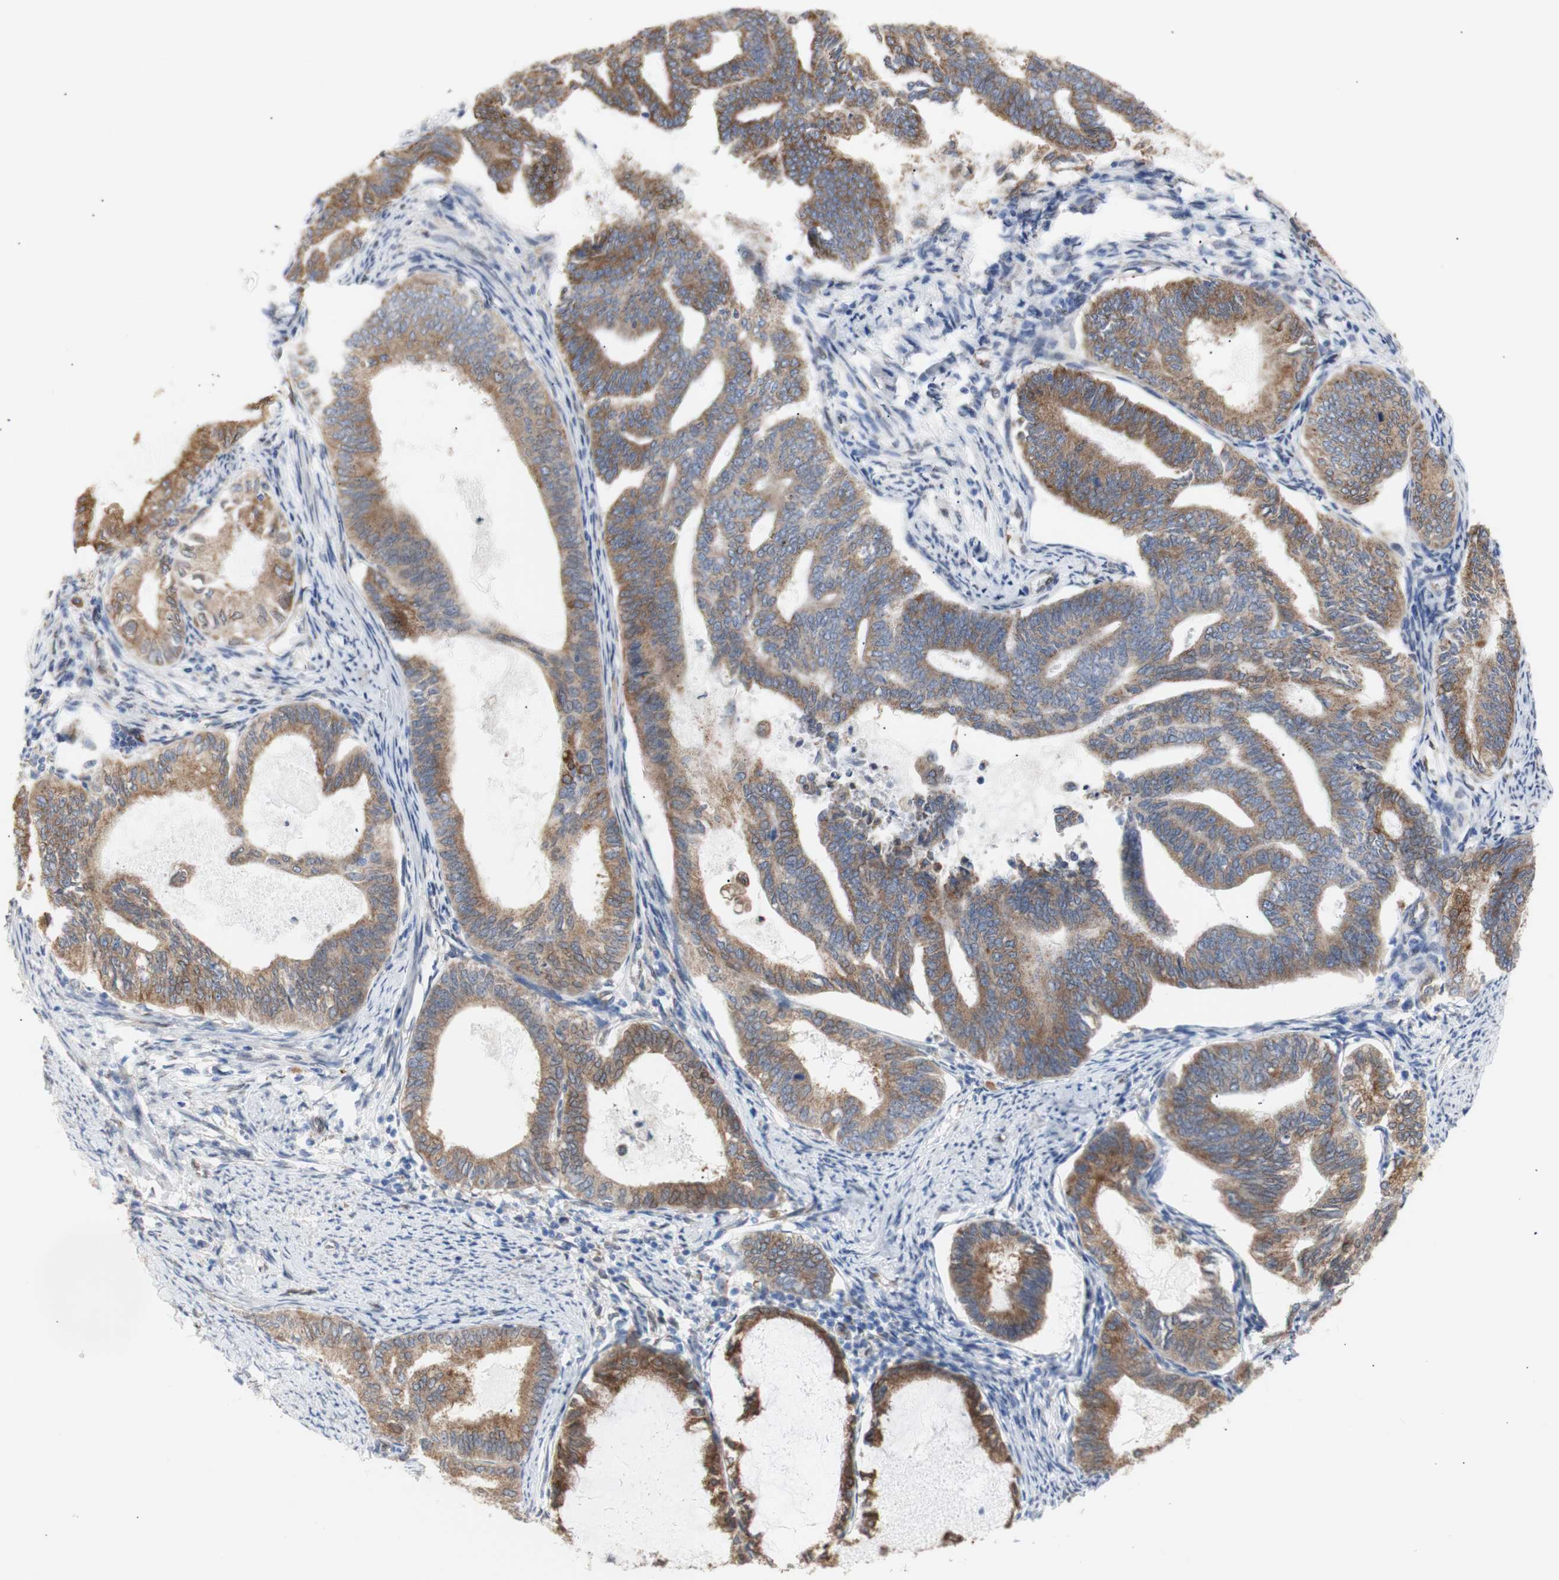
{"staining": {"intensity": "moderate", "quantity": ">75%", "location": "cytoplasmic/membranous"}, "tissue": "endometrial cancer", "cell_type": "Tumor cells", "image_type": "cancer", "snomed": [{"axis": "morphology", "description": "Adenocarcinoma, NOS"}, {"axis": "topography", "description": "Endometrium"}], "caption": "Endometrial cancer stained for a protein (brown) exhibits moderate cytoplasmic/membranous positive positivity in approximately >75% of tumor cells.", "gene": "ERLIN1", "patient": {"sex": "female", "age": 86}}